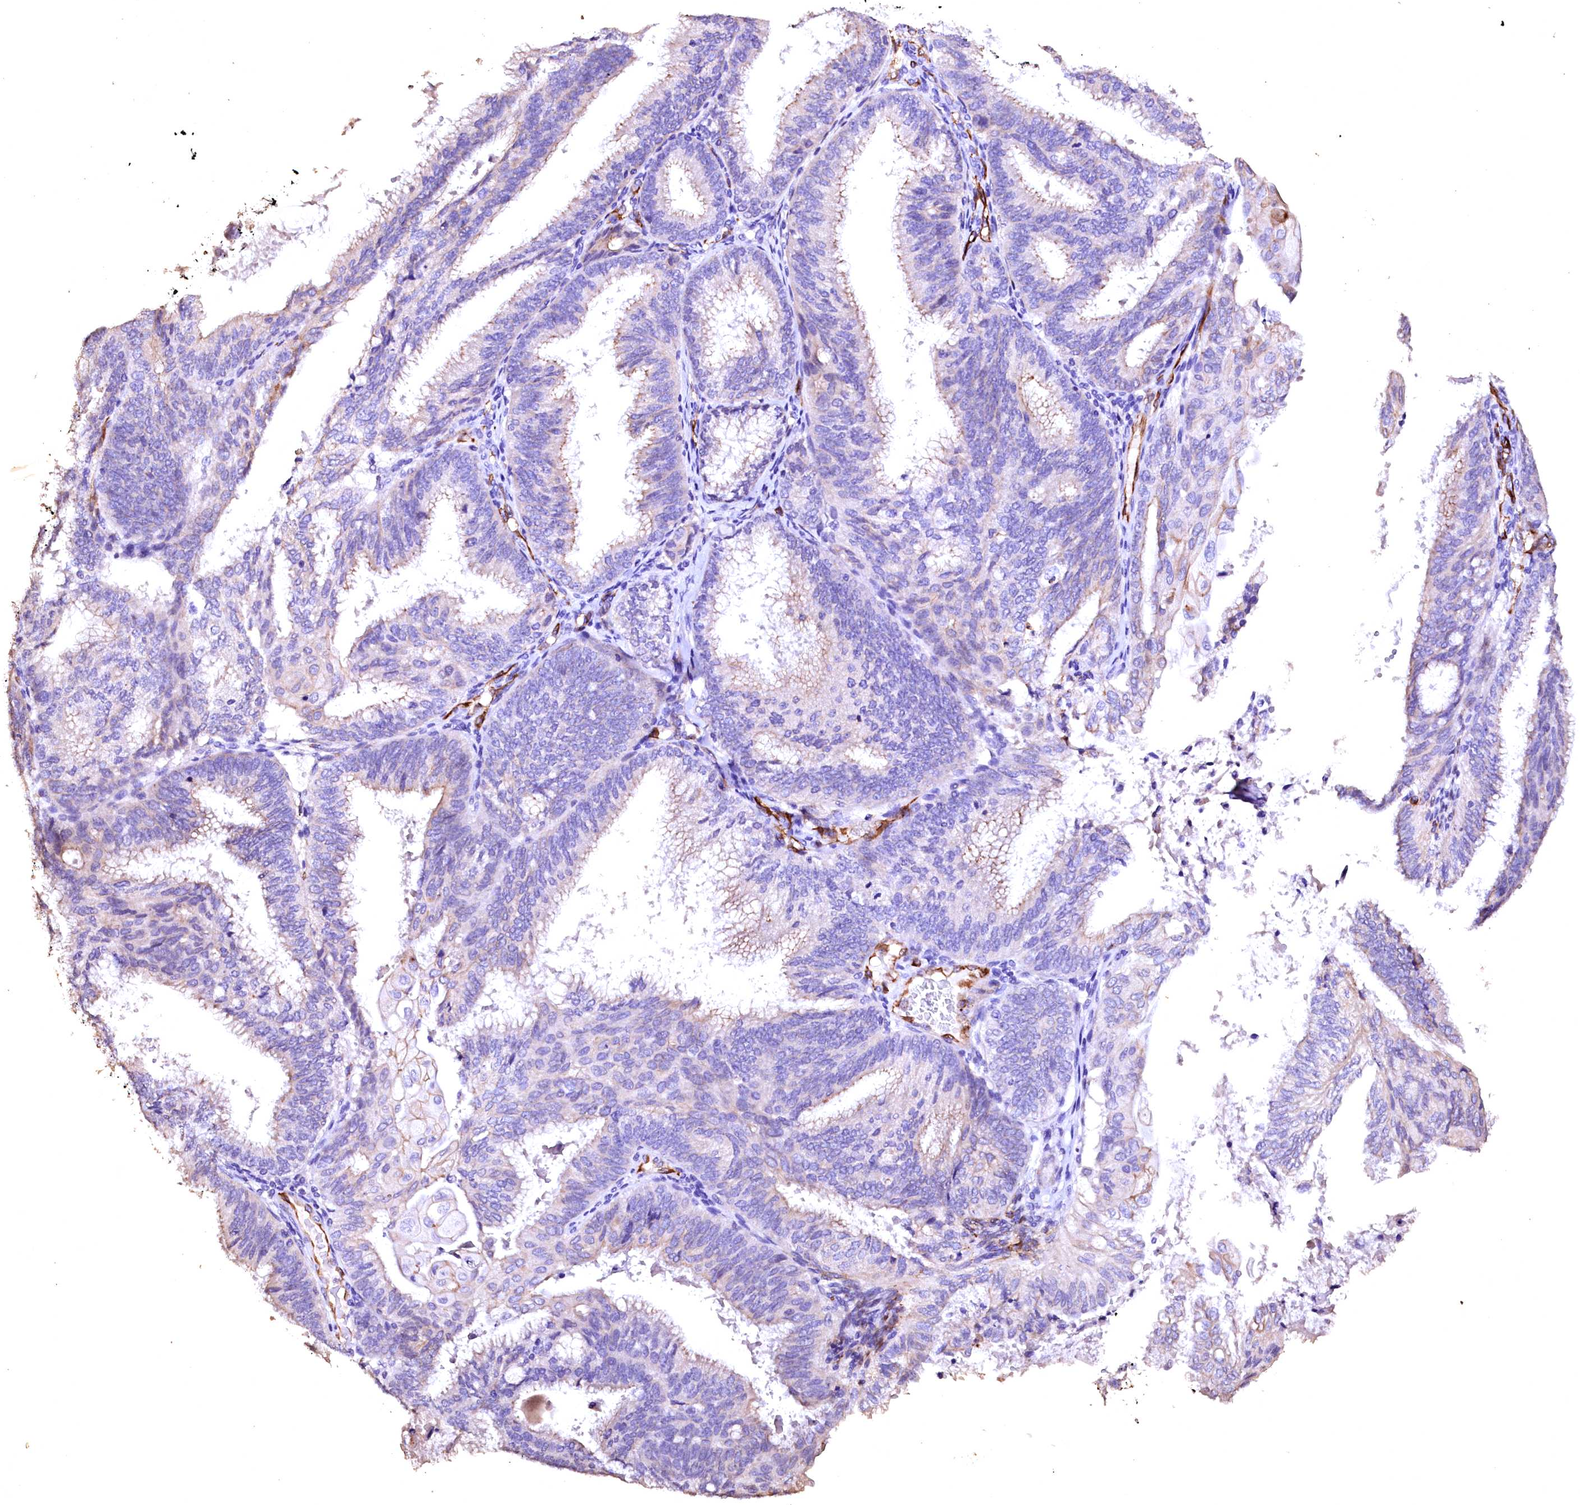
{"staining": {"intensity": "negative", "quantity": "none", "location": "none"}, "tissue": "endometrial cancer", "cell_type": "Tumor cells", "image_type": "cancer", "snomed": [{"axis": "morphology", "description": "Adenocarcinoma, NOS"}, {"axis": "topography", "description": "Endometrium"}], "caption": "The immunohistochemistry micrograph has no significant staining in tumor cells of endometrial cancer (adenocarcinoma) tissue. (Immunohistochemistry (ihc), brightfield microscopy, high magnification).", "gene": "VPS36", "patient": {"sex": "female", "age": 49}}